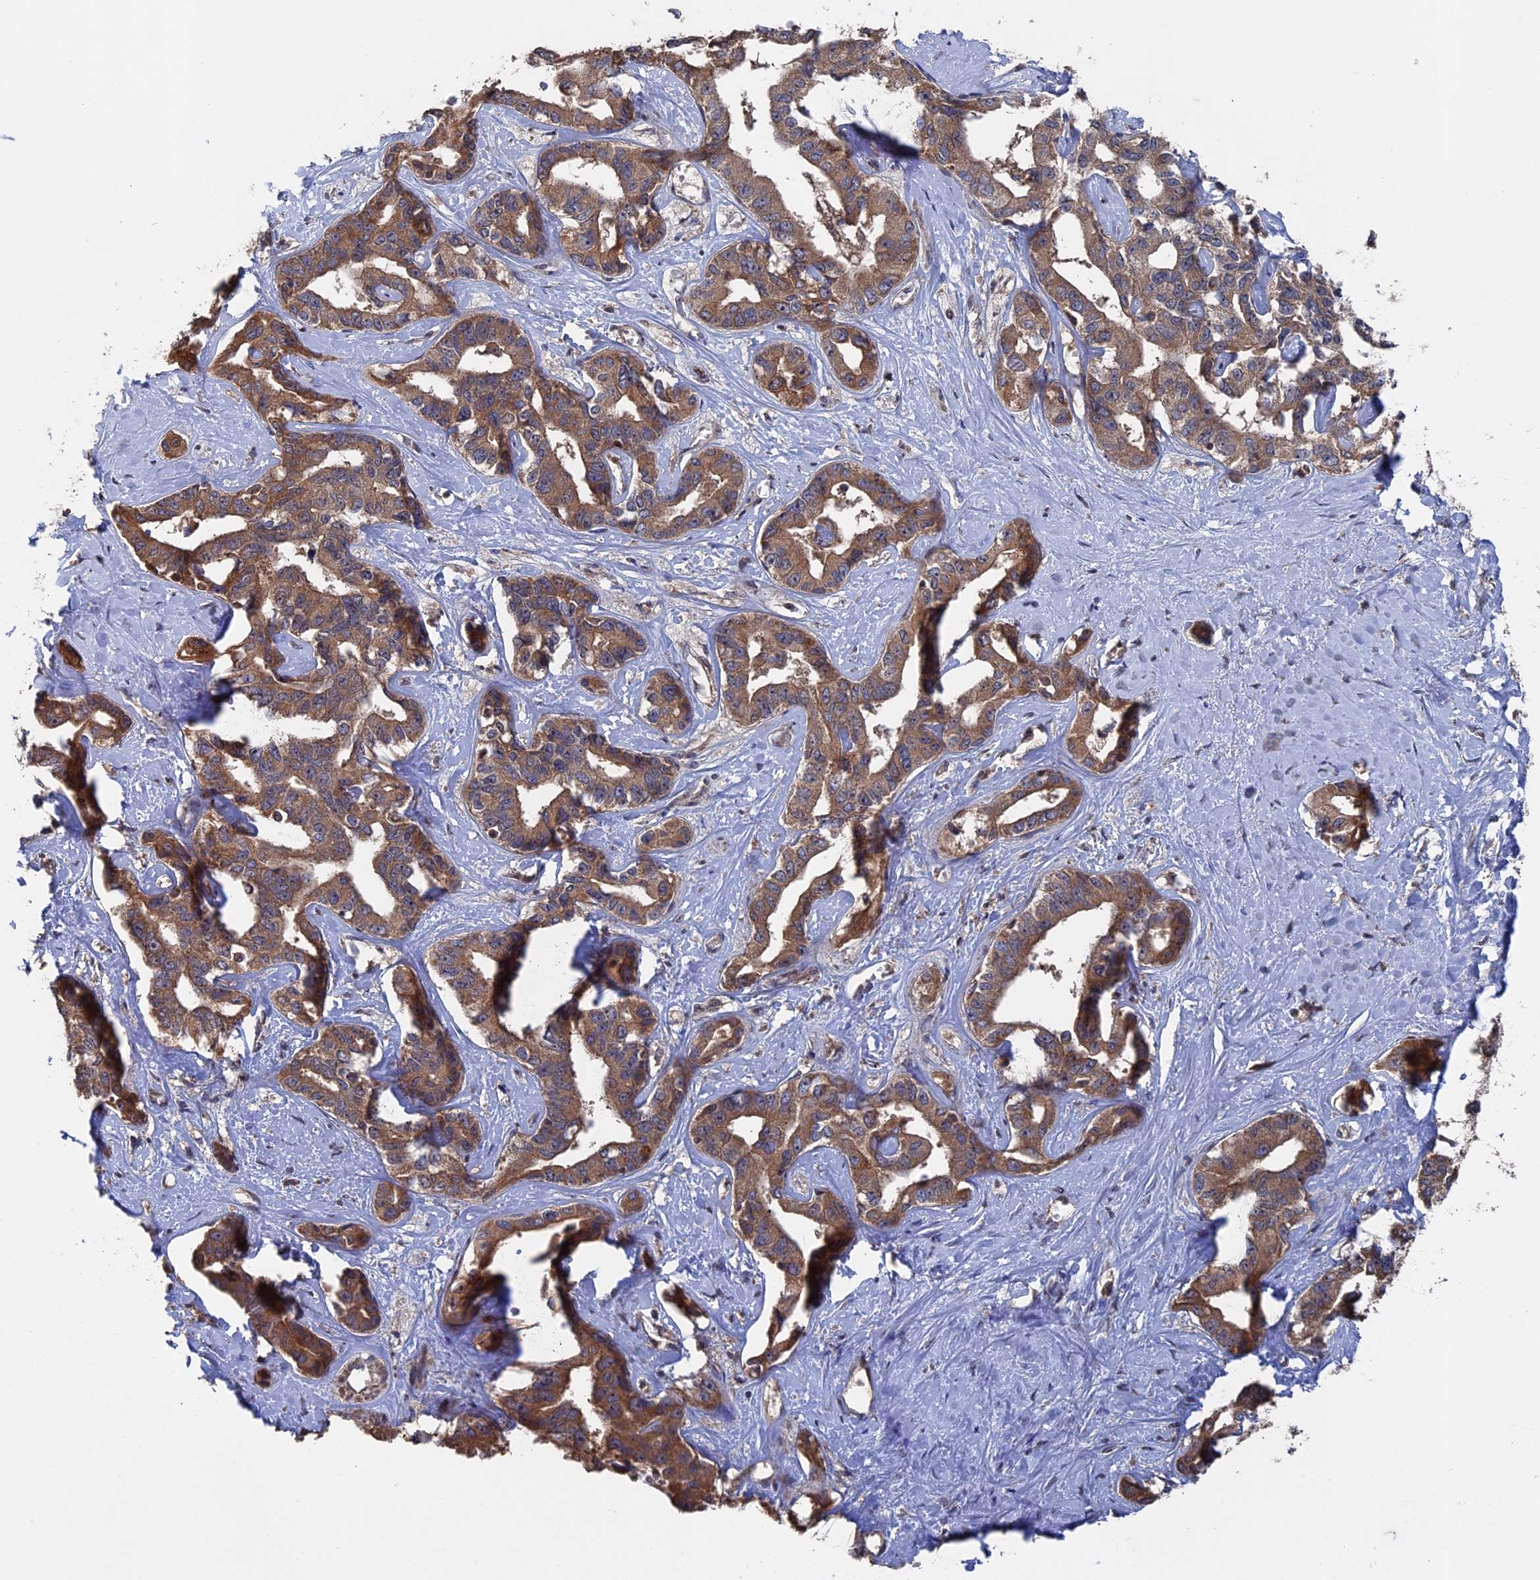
{"staining": {"intensity": "moderate", "quantity": ">75%", "location": "cytoplasmic/membranous"}, "tissue": "liver cancer", "cell_type": "Tumor cells", "image_type": "cancer", "snomed": [{"axis": "morphology", "description": "Cholangiocarcinoma"}, {"axis": "topography", "description": "Liver"}], "caption": "Immunohistochemical staining of liver cholangiocarcinoma reveals medium levels of moderate cytoplasmic/membranous positivity in approximately >75% of tumor cells.", "gene": "RAB15", "patient": {"sex": "male", "age": 59}}